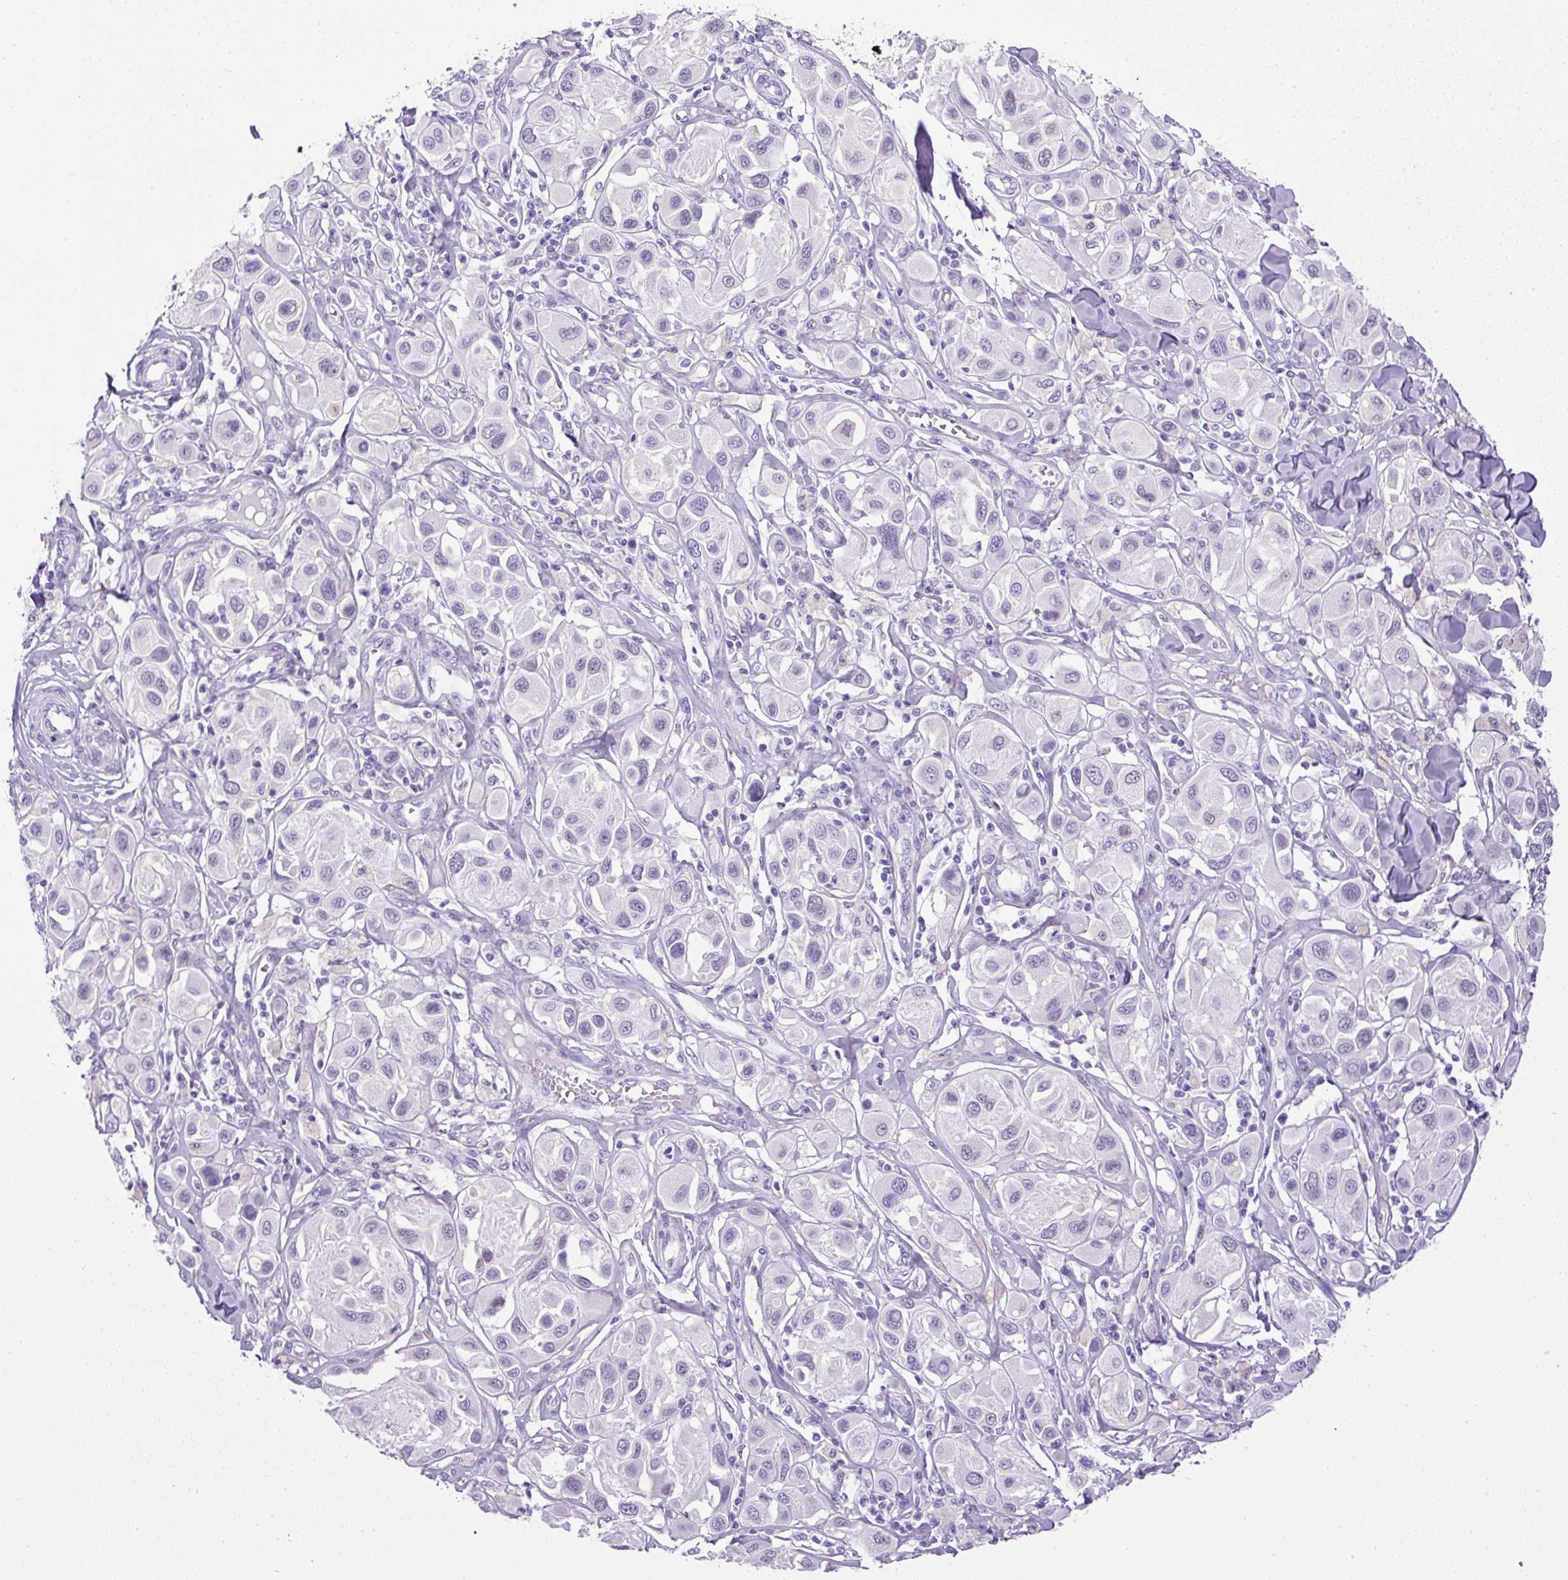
{"staining": {"intensity": "negative", "quantity": "none", "location": "none"}, "tissue": "melanoma", "cell_type": "Tumor cells", "image_type": "cancer", "snomed": [{"axis": "morphology", "description": "Malignant melanoma, Metastatic site"}, {"axis": "topography", "description": "Skin"}], "caption": "An image of human malignant melanoma (metastatic site) is negative for staining in tumor cells. The staining is performed using DAB brown chromogen with nuclei counter-stained in using hematoxylin.", "gene": "UPP1", "patient": {"sex": "male", "age": 41}}